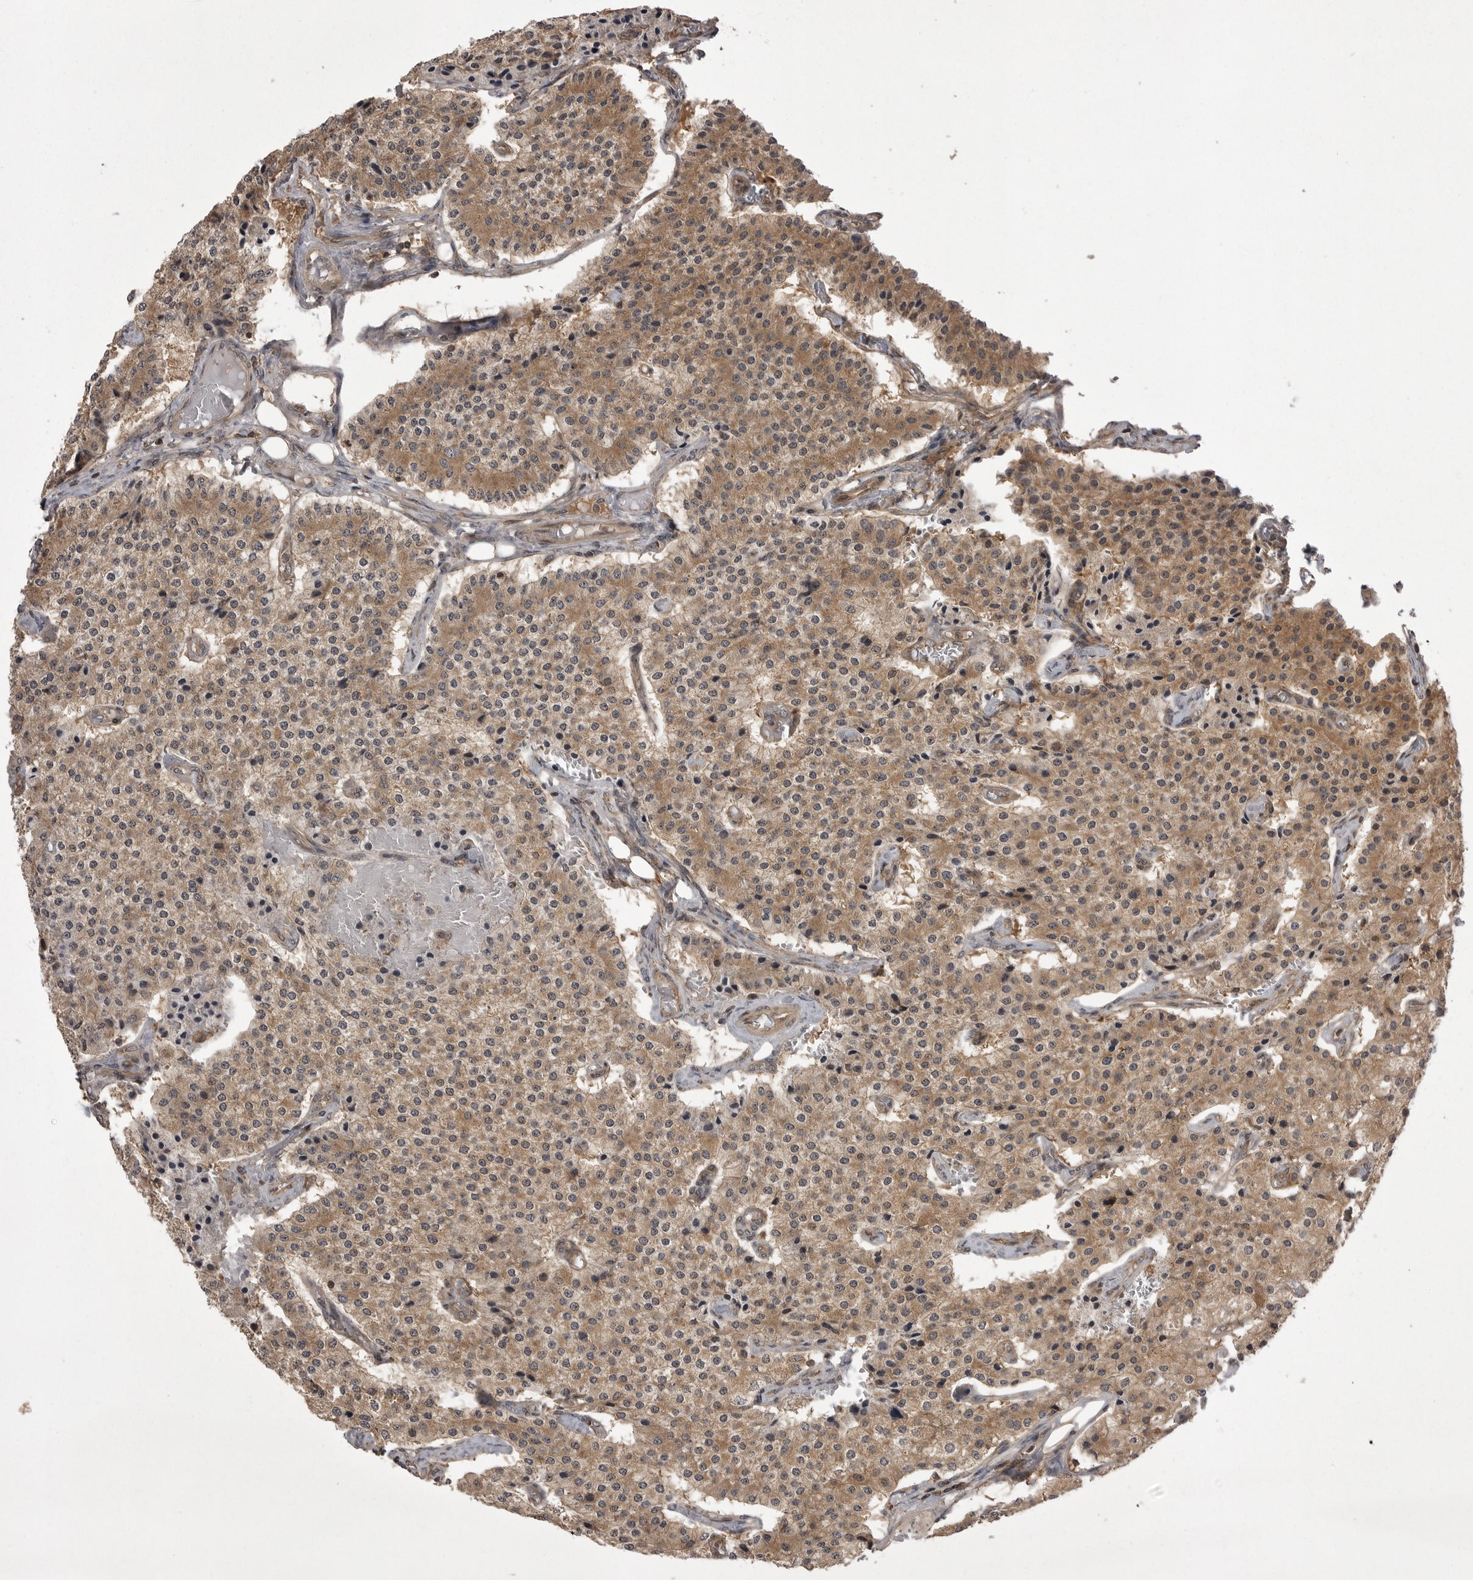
{"staining": {"intensity": "moderate", "quantity": ">75%", "location": "cytoplasmic/membranous"}, "tissue": "carcinoid", "cell_type": "Tumor cells", "image_type": "cancer", "snomed": [{"axis": "morphology", "description": "Carcinoid, malignant, NOS"}, {"axis": "topography", "description": "Colon"}], "caption": "Immunohistochemical staining of human malignant carcinoid exhibits medium levels of moderate cytoplasmic/membranous protein expression in about >75% of tumor cells.", "gene": "STK24", "patient": {"sex": "female", "age": 52}}